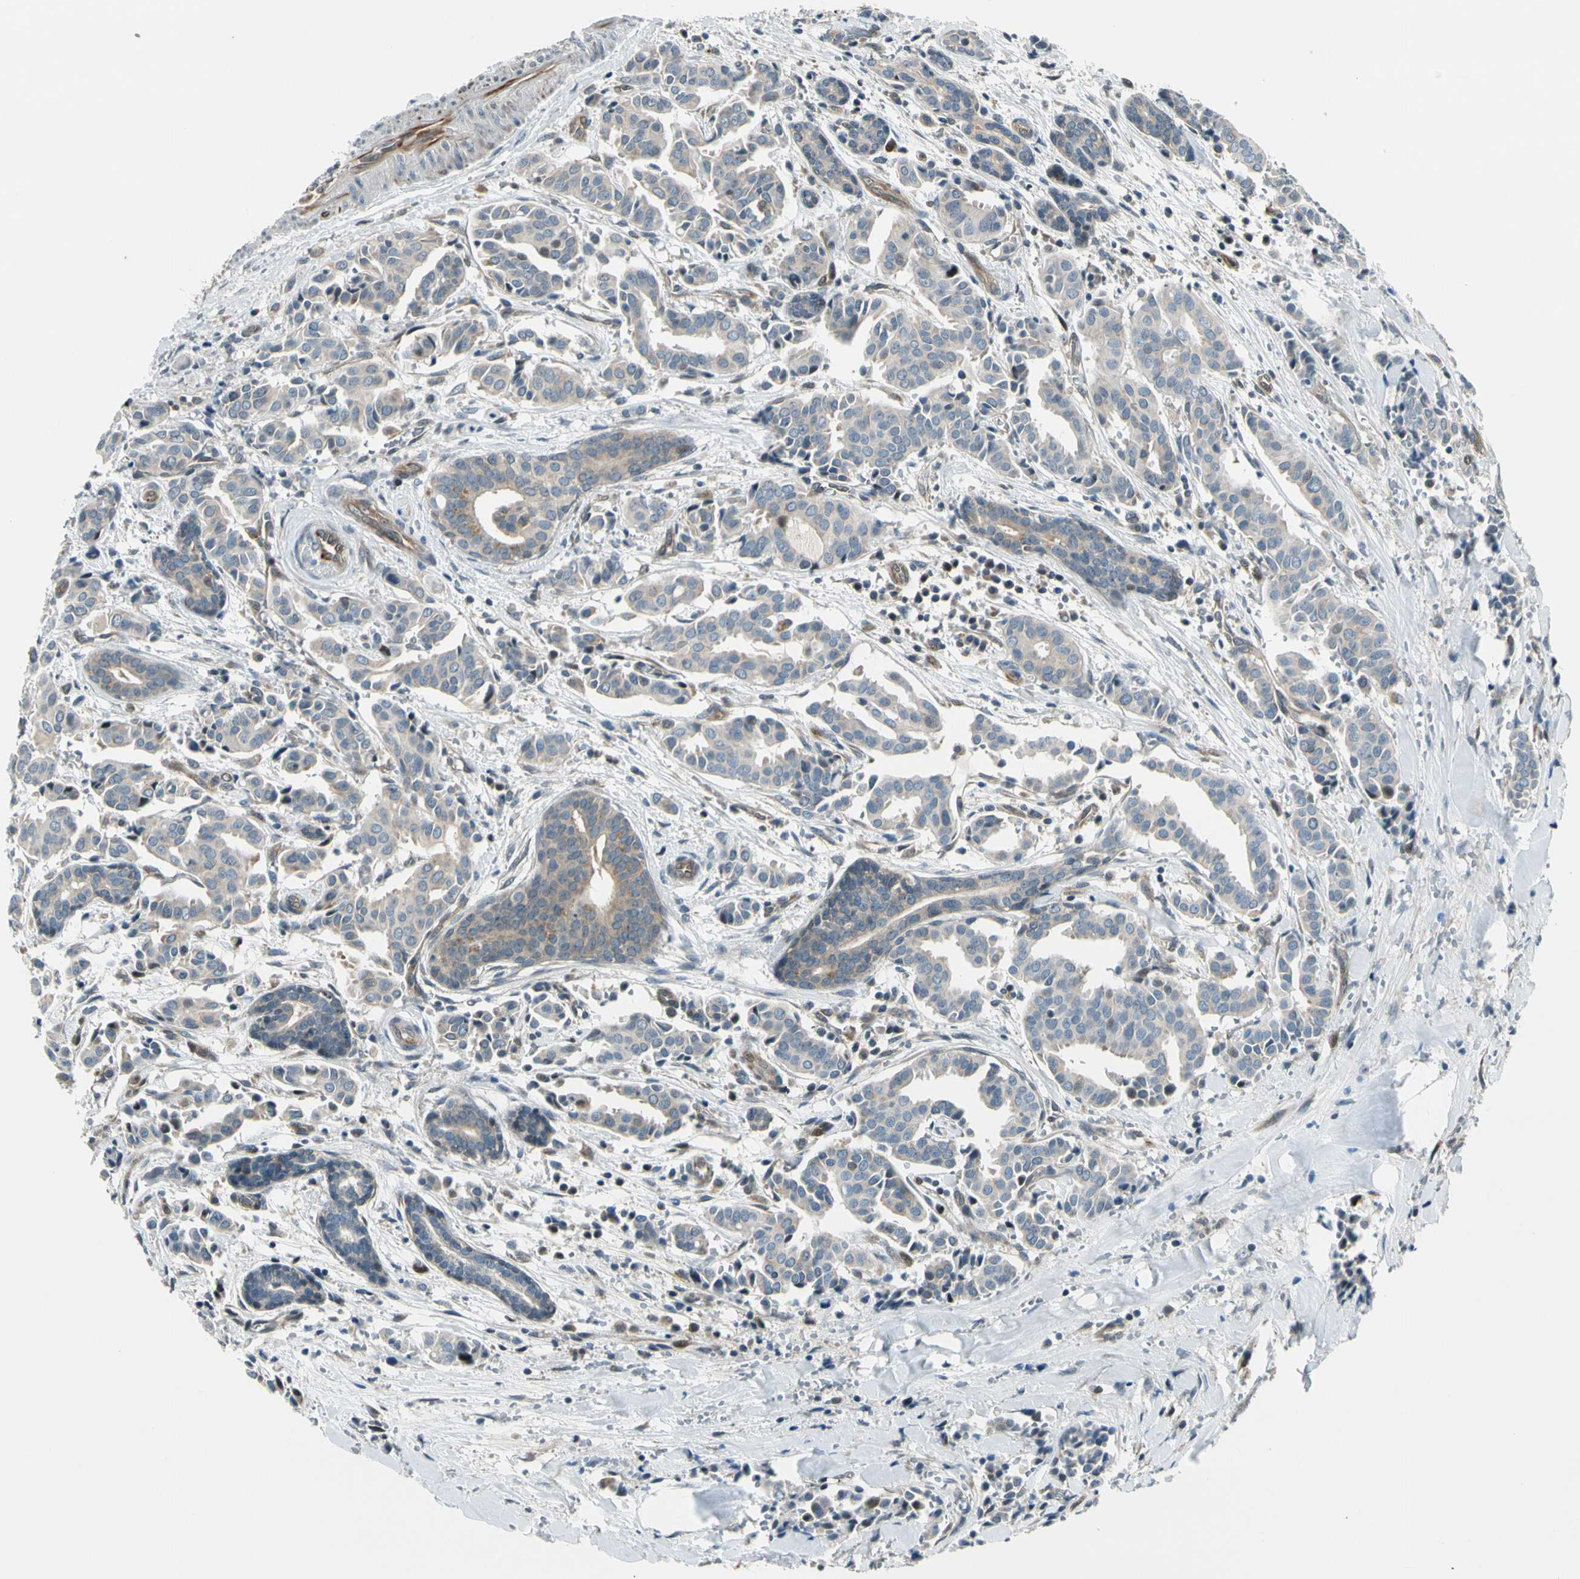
{"staining": {"intensity": "weak", "quantity": "<25%", "location": "cytoplasmic/membranous"}, "tissue": "head and neck cancer", "cell_type": "Tumor cells", "image_type": "cancer", "snomed": [{"axis": "morphology", "description": "Adenocarcinoma, NOS"}, {"axis": "topography", "description": "Salivary gland"}, {"axis": "topography", "description": "Head-Neck"}], "caption": "The immunohistochemistry (IHC) image has no significant staining in tumor cells of head and neck adenocarcinoma tissue.", "gene": "SVBP", "patient": {"sex": "female", "age": 59}}